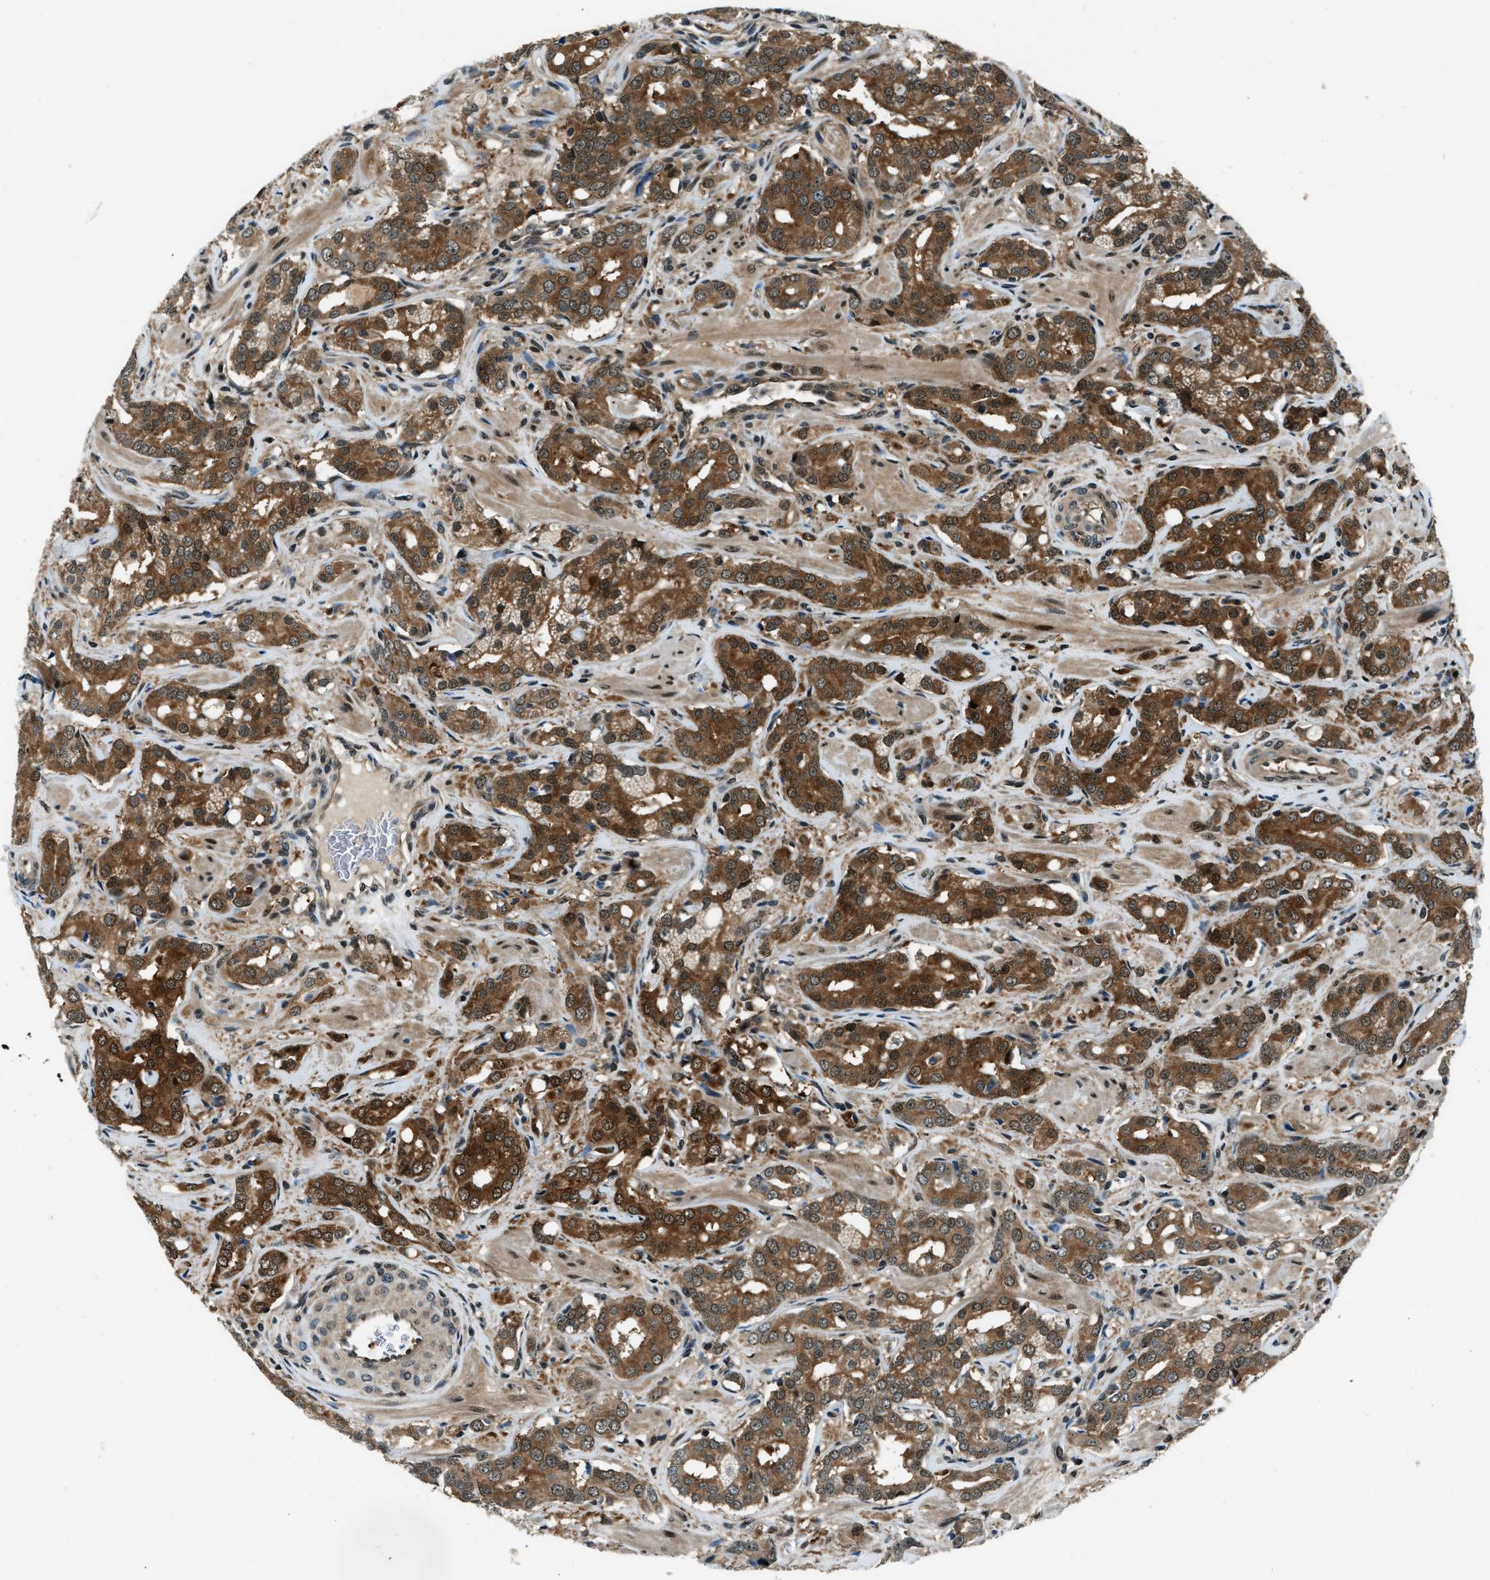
{"staining": {"intensity": "strong", "quantity": ">75%", "location": "cytoplasmic/membranous,nuclear"}, "tissue": "prostate cancer", "cell_type": "Tumor cells", "image_type": "cancer", "snomed": [{"axis": "morphology", "description": "Adenocarcinoma, High grade"}, {"axis": "topography", "description": "Prostate"}], "caption": "Prostate cancer stained with DAB (3,3'-diaminobenzidine) immunohistochemistry (IHC) displays high levels of strong cytoplasmic/membranous and nuclear expression in approximately >75% of tumor cells.", "gene": "NUDCD3", "patient": {"sex": "male", "age": 52}}